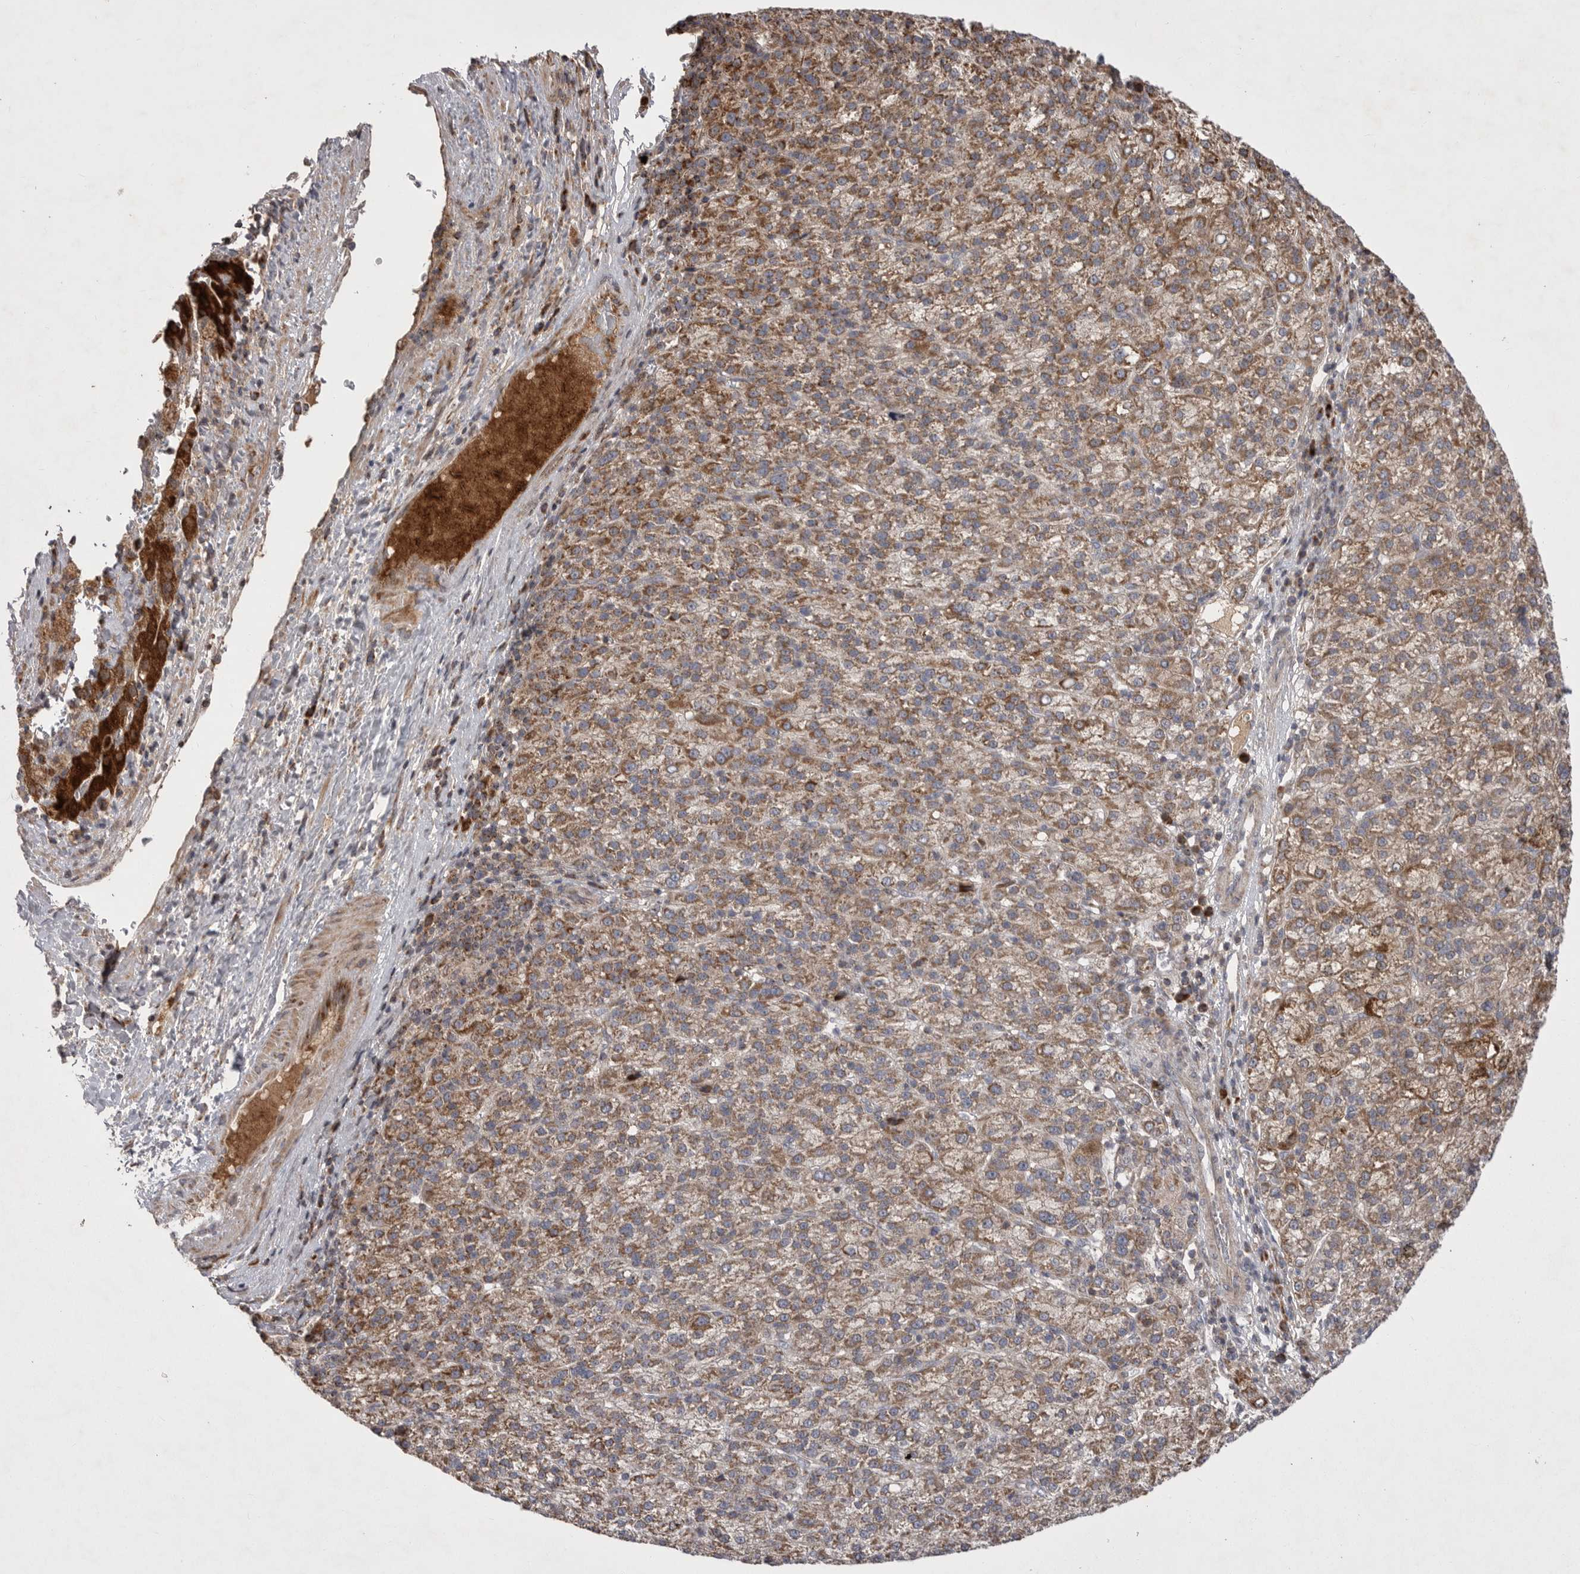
{"staining": {"intensity": "moderate", "quantity": ">75%", "location": "cytoplasmic/membranous"}, "tissue": "liver cancer", "cell_type": "Tumor cells", "image_type": "cancer", "snomed": [{"axis": "morphology", "description": "Carcinoma, Hepatocellular, NOS"}, {"axis": "topography", "description": "Liver"}], "caption": "Immunohistochemical staining of hepatocellular carcinoma (liver) reveals moderate cytoplasmic/membranous protein positivity in approximately >75% of tumor cells.", "gene": "KYAT3", "patient": {"sex": "female", "age": 58}}